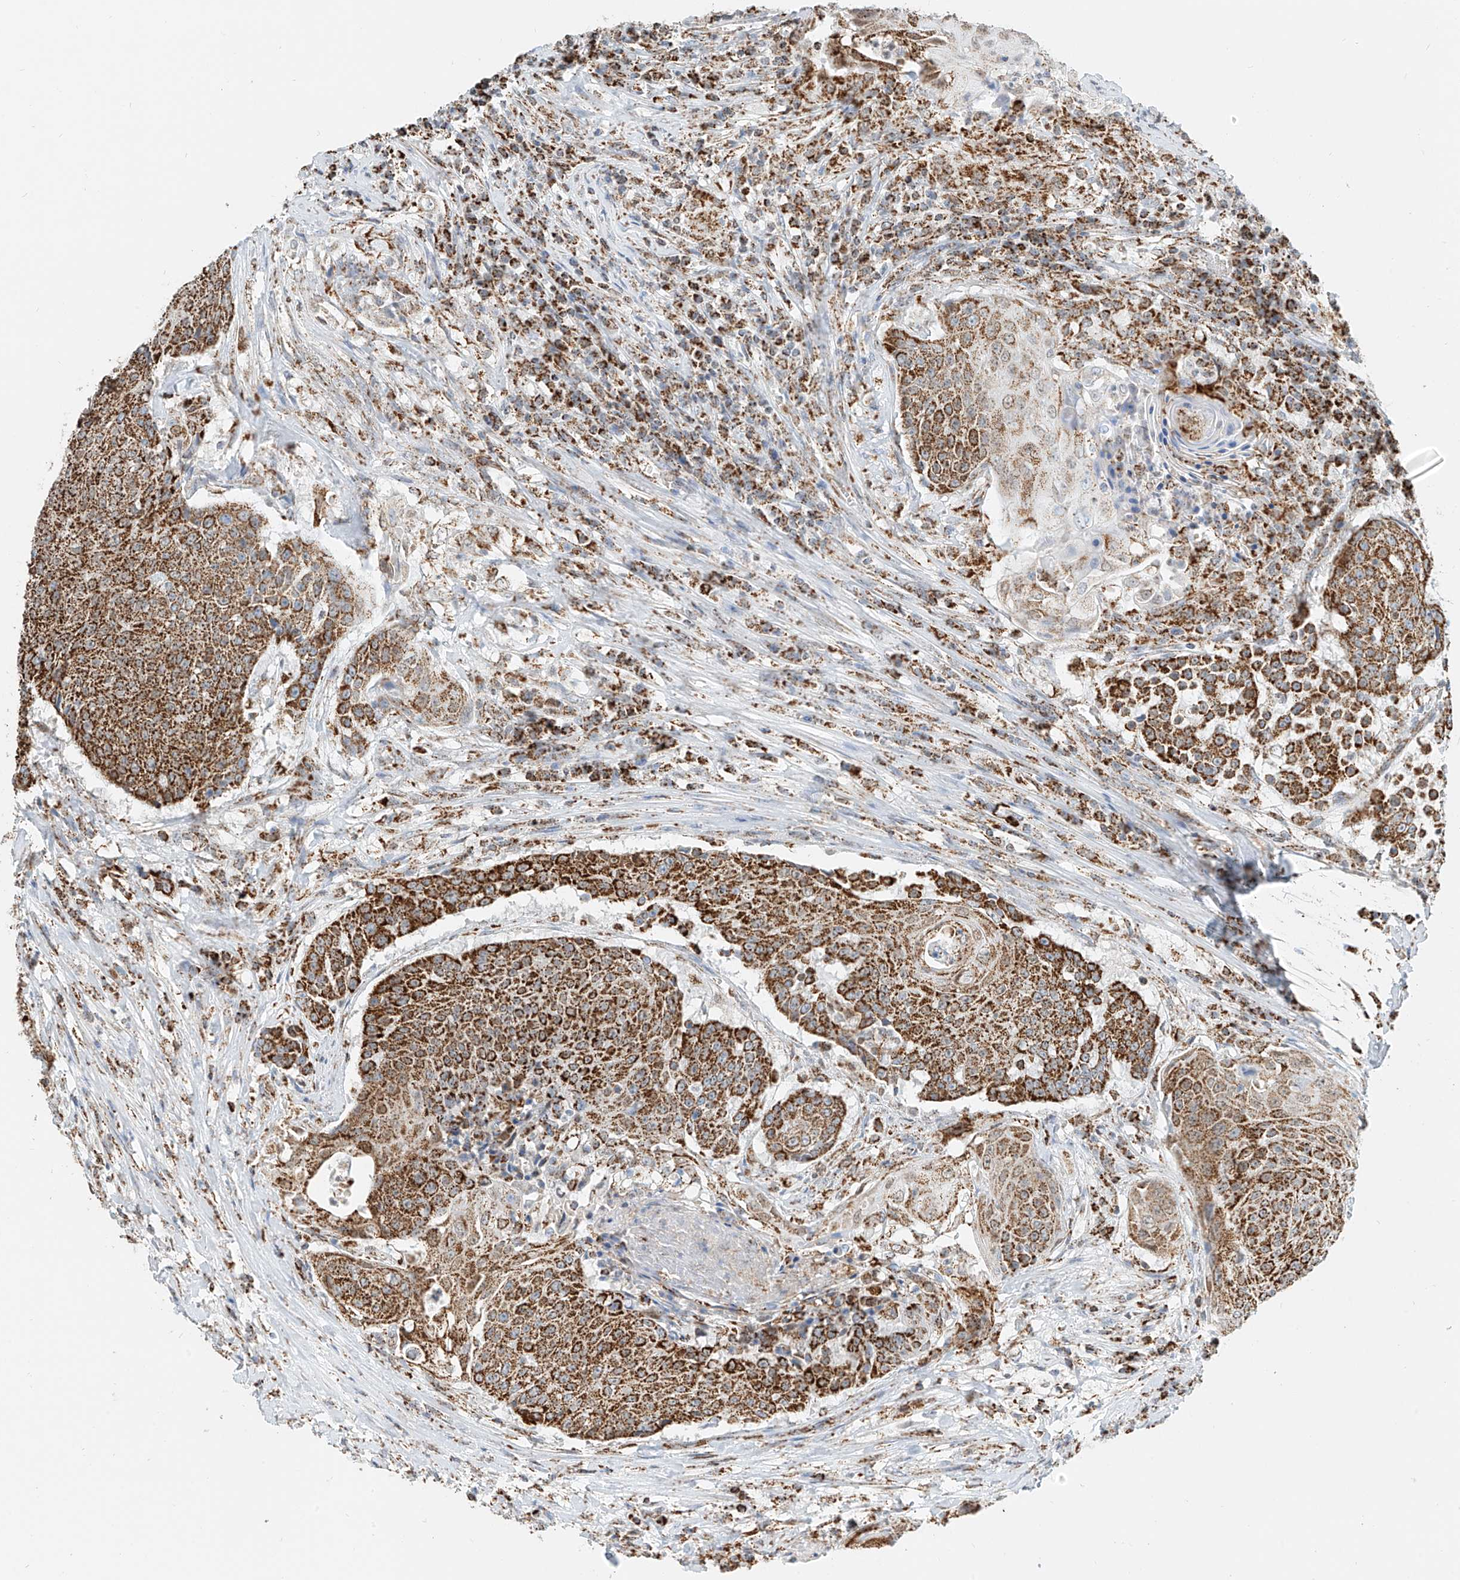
{"staining": {"intensity": "strong", "quantity": ">75%", "location": "cytoplasmic/membranous"}, "tissue": "urothelial cancer", "cell_type": "Tumor cells", "image_type": "cancer", "snomed": [{"axis": "morphology", "description": "Urothelial carcinoma, High grade"}, {"axis": "topography", "description": "Urinary bladder"}], "caption": "IHC micrograph of human urothelial cancer stained for a protein (brown), which exhibits high levels of strong cytoplasmic/membranous positivity in approximately >75% of tumor cells.", "gene": "PPA2", "patient": {"sex": "female", "age": 63}}